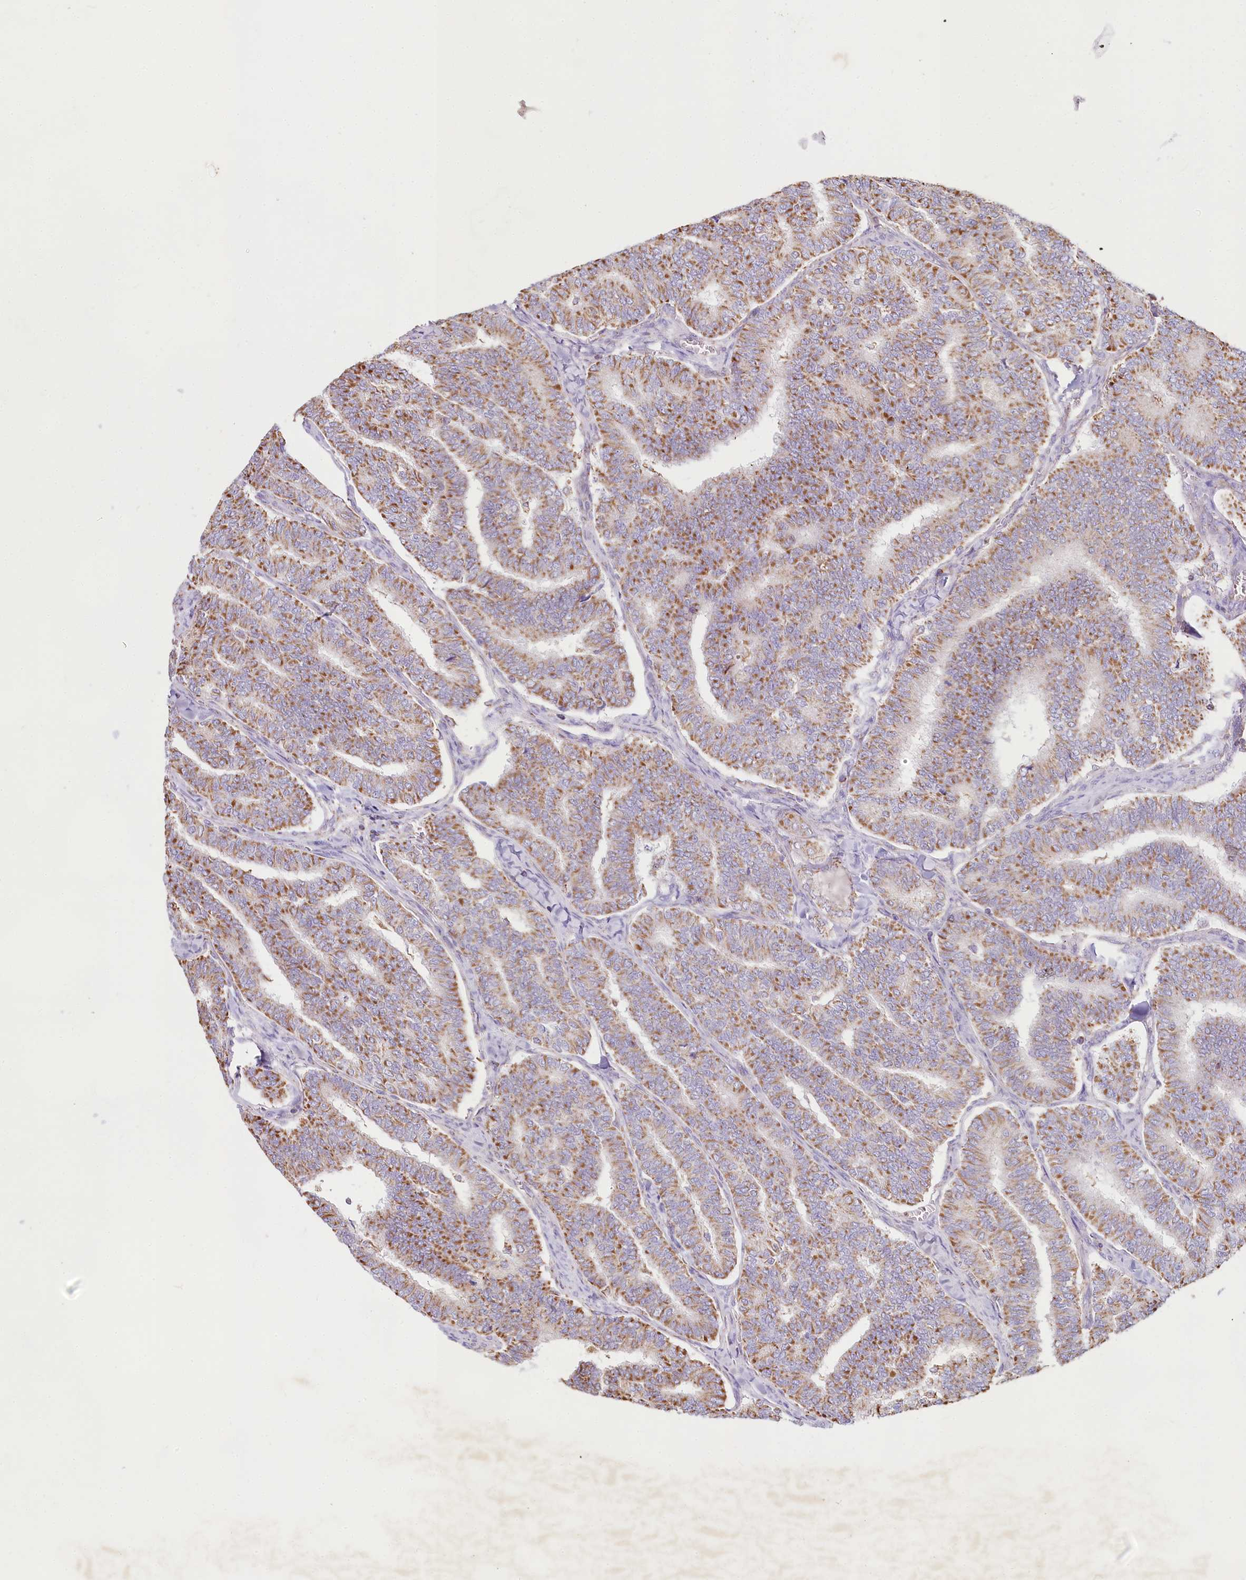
{"staining": {"intensity": "moderate", "quantity": ">75%", "location": "cytoplasmic/membranous"}, "tissue": "thyroid cancer", "cell_type": "Tumor cells", "image_type": "cancer", "snomed": [{"axis": "morphology", "description": "Papillary adenocarcinoma, NOS"}, {"axis": "topography", "description": "Thyroid gland"}], "caption": "High-magnification brightfield microscopy of thyroid cancer (papillary adenocarcinoma) stained with DAB (brown) and counterstained with hematoxylin (blue). tumor cells exhibit moderate cytoplasmic/membranous positivity is appreciated in approximately>75% of cells.", "gene": "TASOR2", "patient": {"sex": "female", "age": 35}}